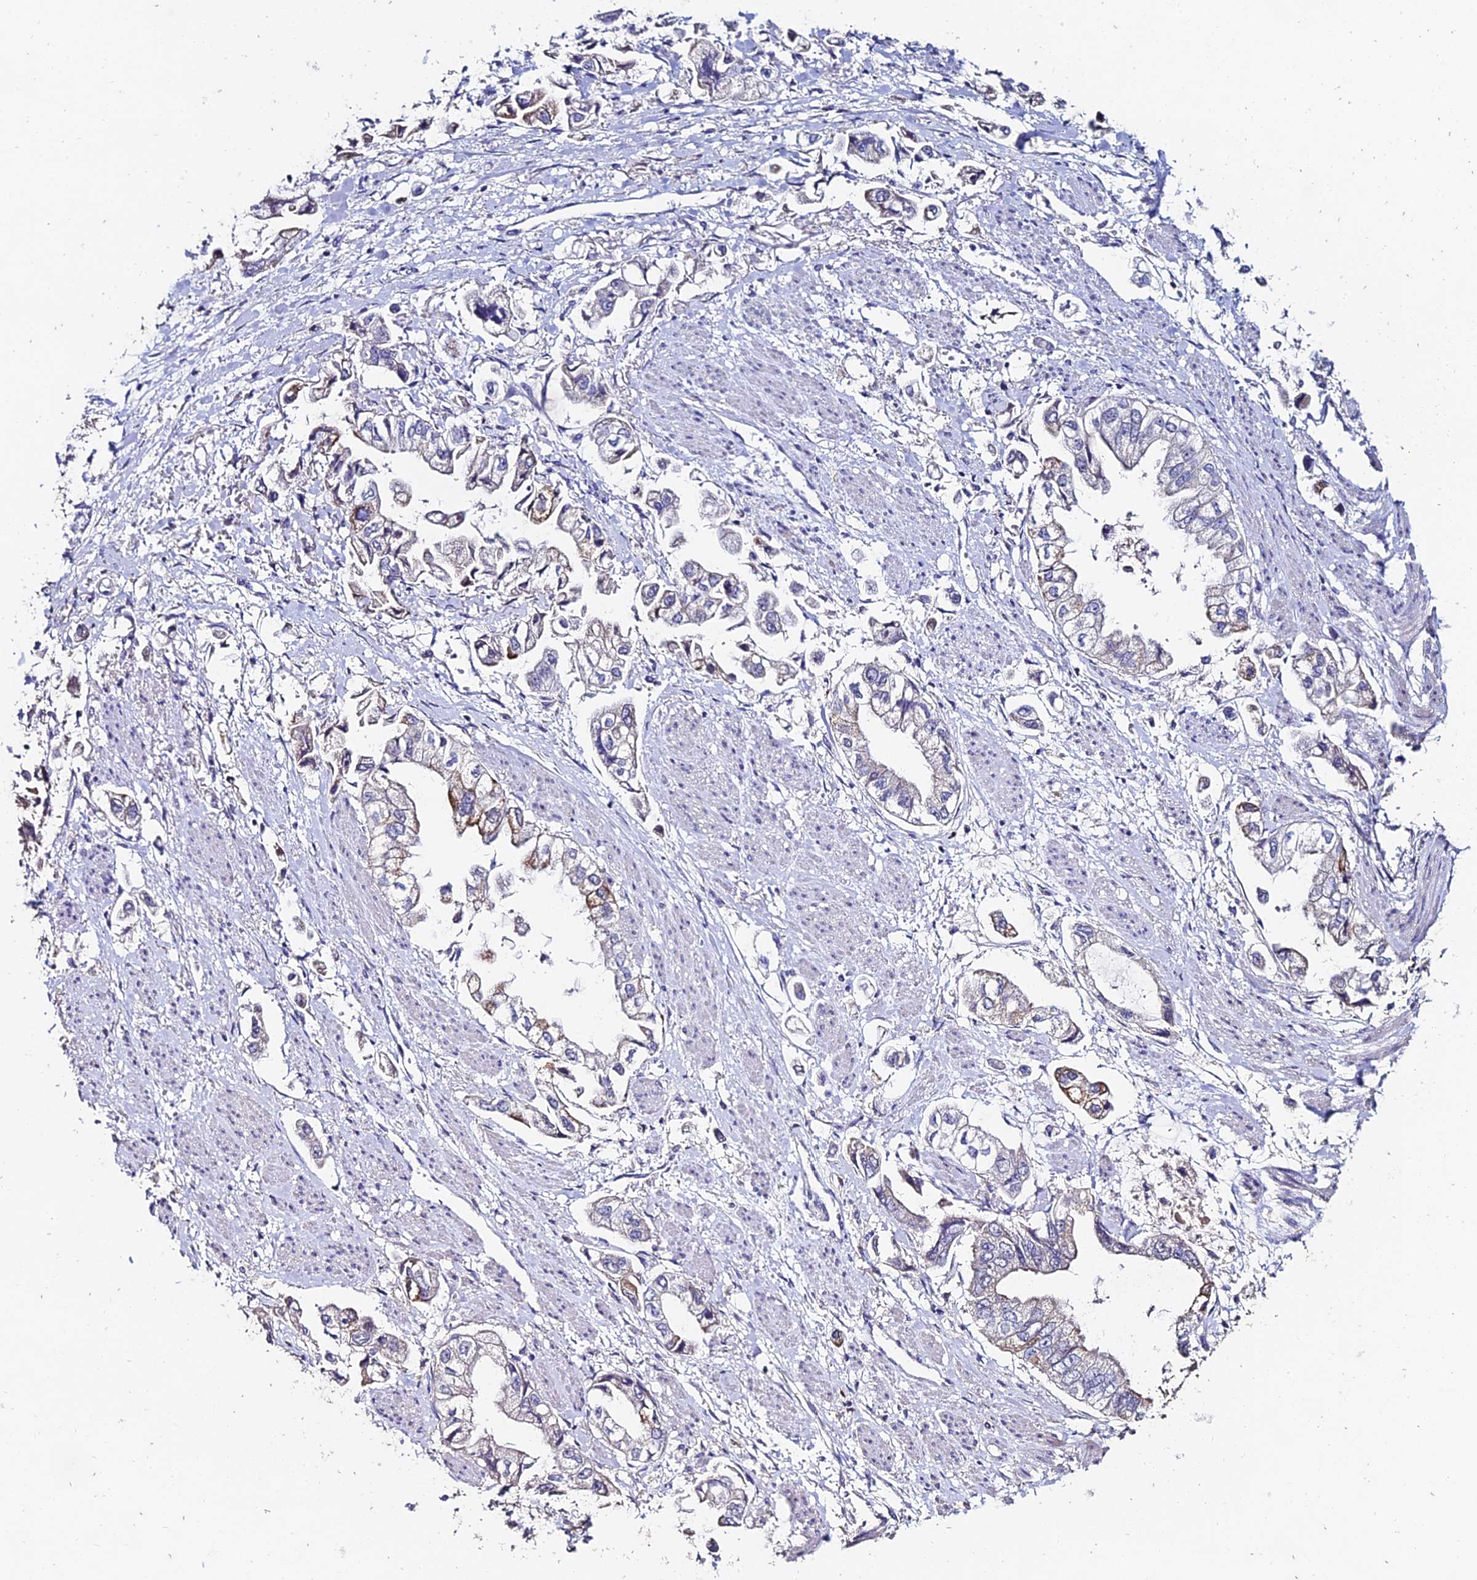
{"staining": {"intensity": "weak", "quantity": "<25%", "location": "cytoplasmic/membranous"}, "tissue": "stomach cancer", "cell_type": "Tumor cells", "image_type": "cancer", "snomed": [{"axis": "morphology", "description": "Adenocarcinoma, NOS"}, {"axis": "topography", "description": "Stomach"}], "caption": "Adenocarcinoma (stomach) was stained to show a protein in brown. There is no significant staining in tumor cells.", "gene": "ESRRG", "patient": {"sex": "male", "age": 62}}